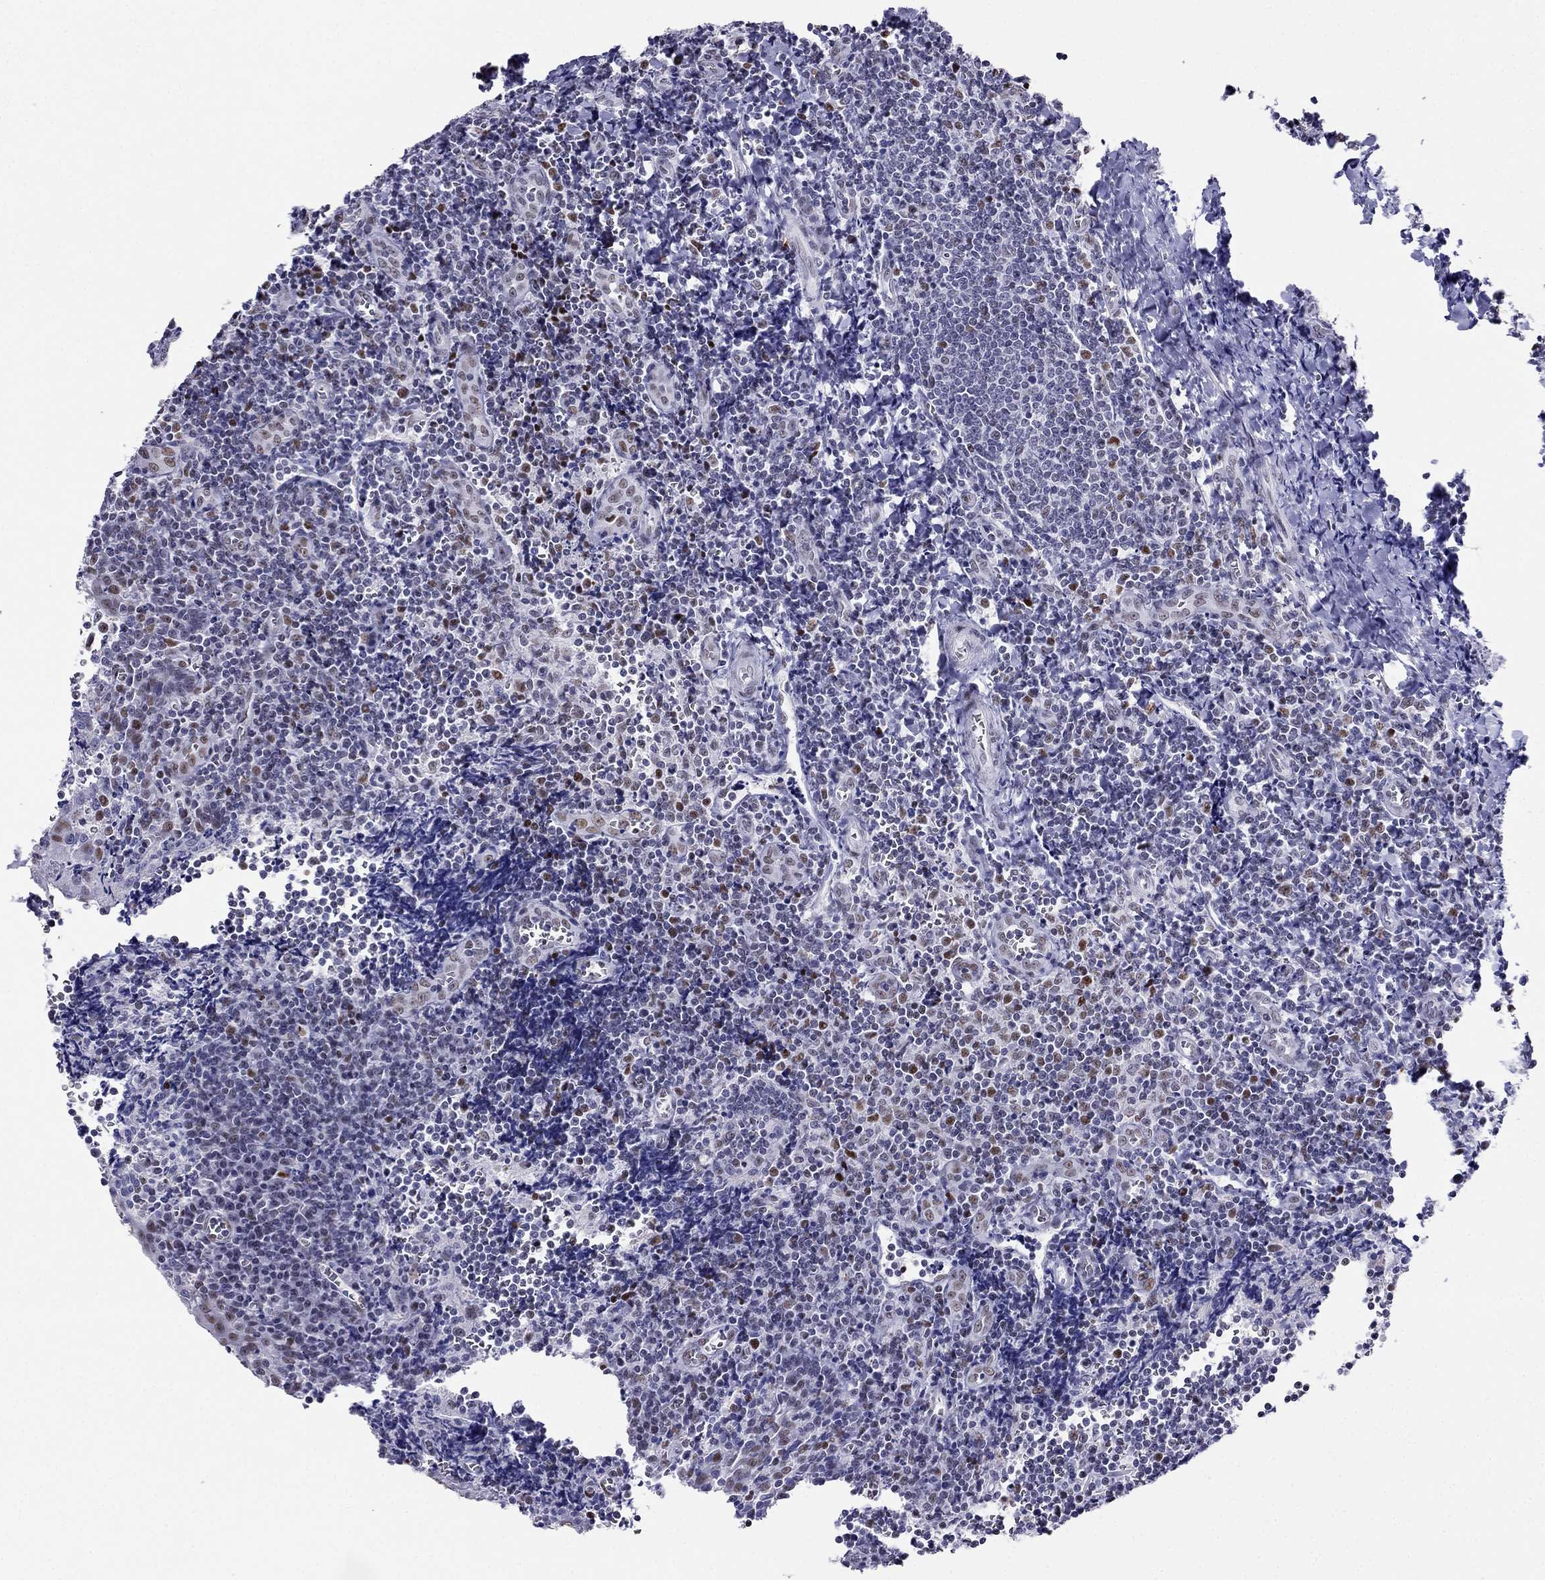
{"staining": {"intensity": "strong", "quantity": "25%-75%", "location": "nuclear"}, "tissue": "tonsil", "cell_type": "Germinal center cells", "image_type": "normal", "snomed": [{"axis": "morphology", "description": "Normal tissue, NOS"}, {"axis": "morphology", "description": "Inflammation, NOS"}, {"axis": "topography", "description": "Tonsil"}], "caption": "Protein analysis of normal tonsil shows strong nuclear expression in about 25%-75% of germinal center cells. (DAB IHC with brightfield microscopy, high magnification).", "gene": "PPM1G", "patient": {"sex": "female", "age": 31}}